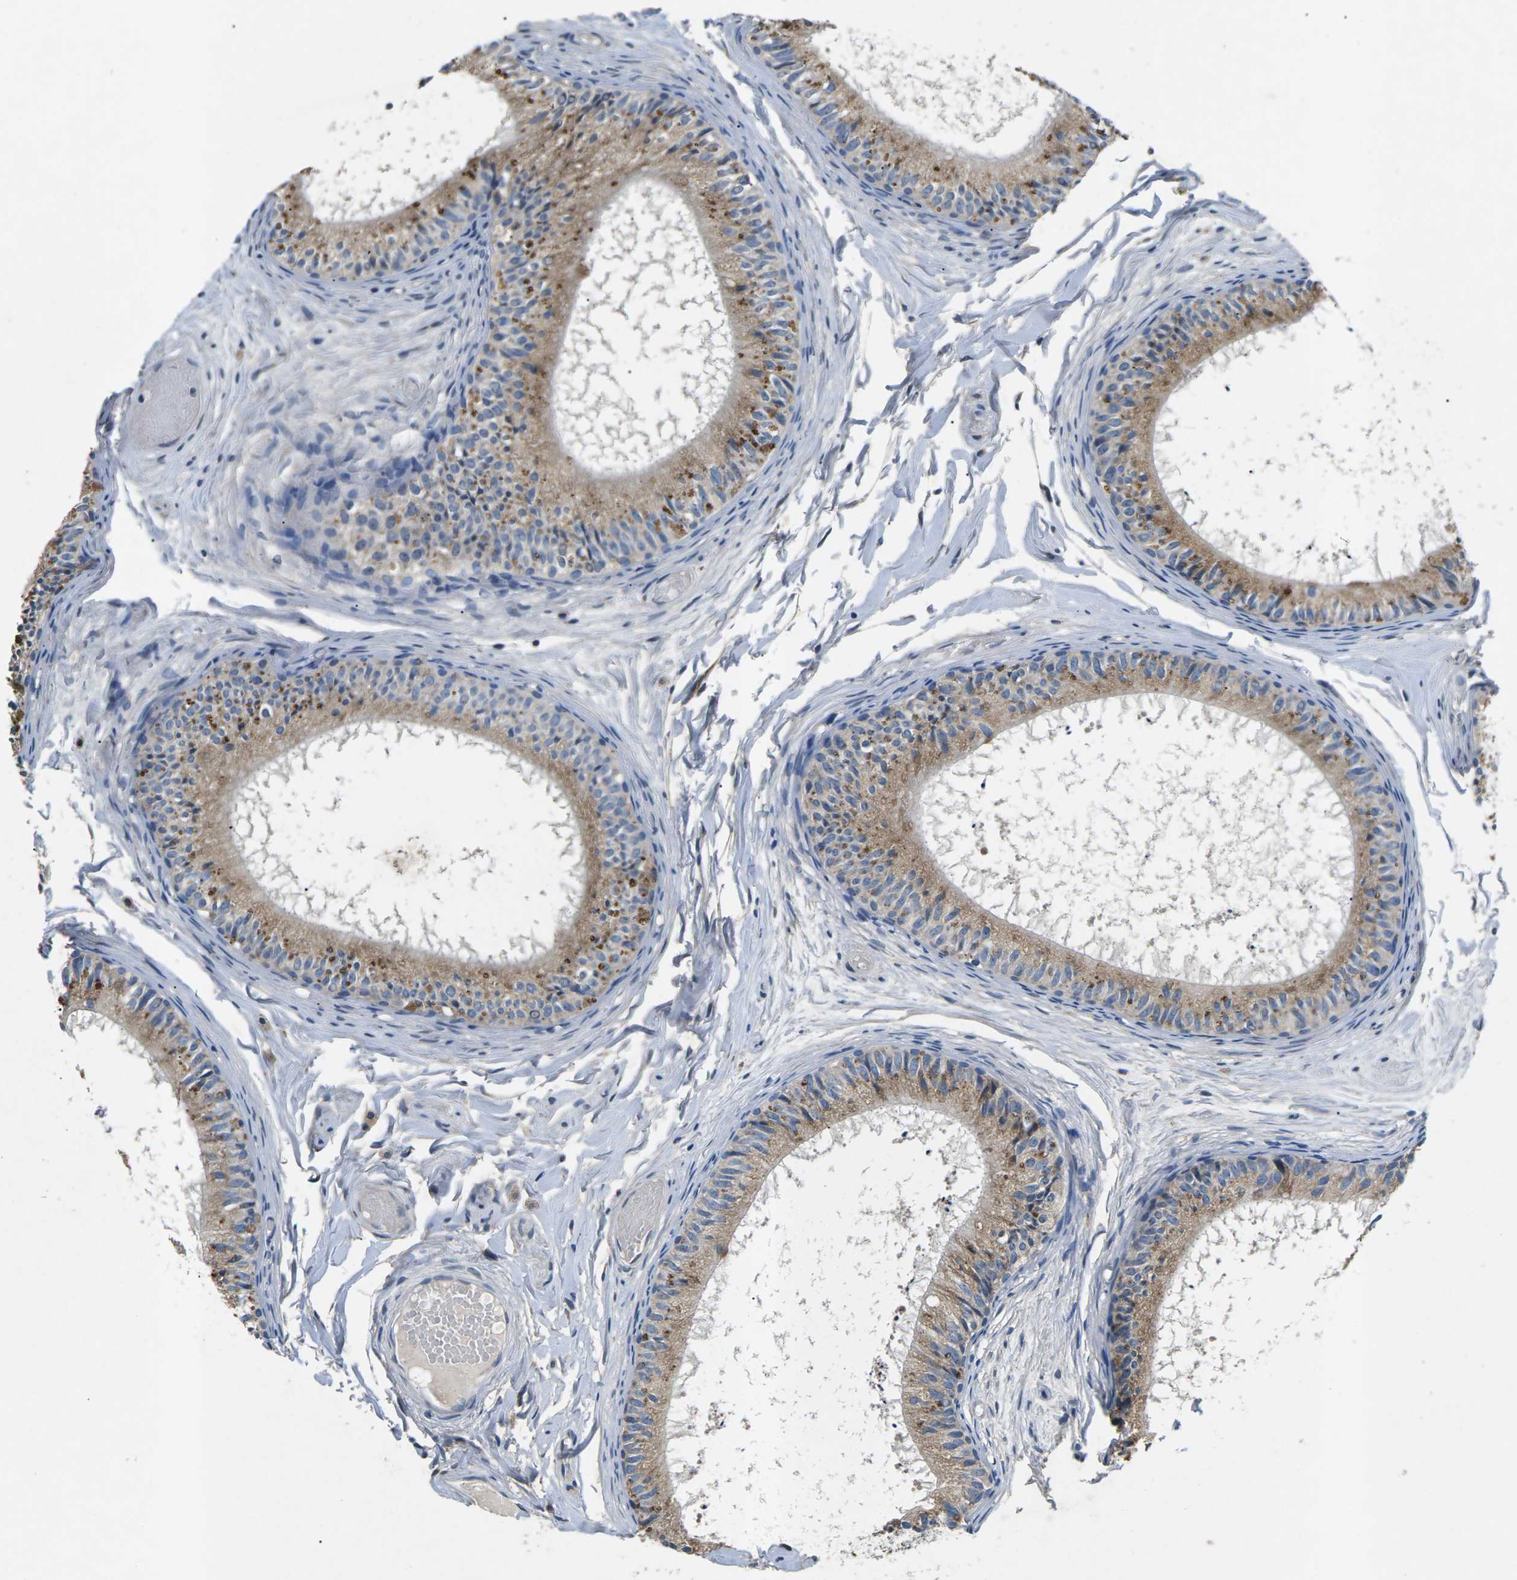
{"staining": {"intensity": "moderate", "quantity": ">75%", "location": "cytoplasmic/membranous"}, "tissue": "epididymis", "cell_type": "Glandular cells", "image_type": "normal", "snomed": [{"axis": "morphology", "description": "Normal tissue, NOS"}, {"axis": "topography", "description": "Epididymis"}], "caption": "This is a histology image of immunohistochemistry staining of unremarkable epididymis, which shows moderate staining in the cytoplasmic/membranous of glandular cells.", "gene": "ERGIC3", "patient": {"sex": "male", "age": 46}}